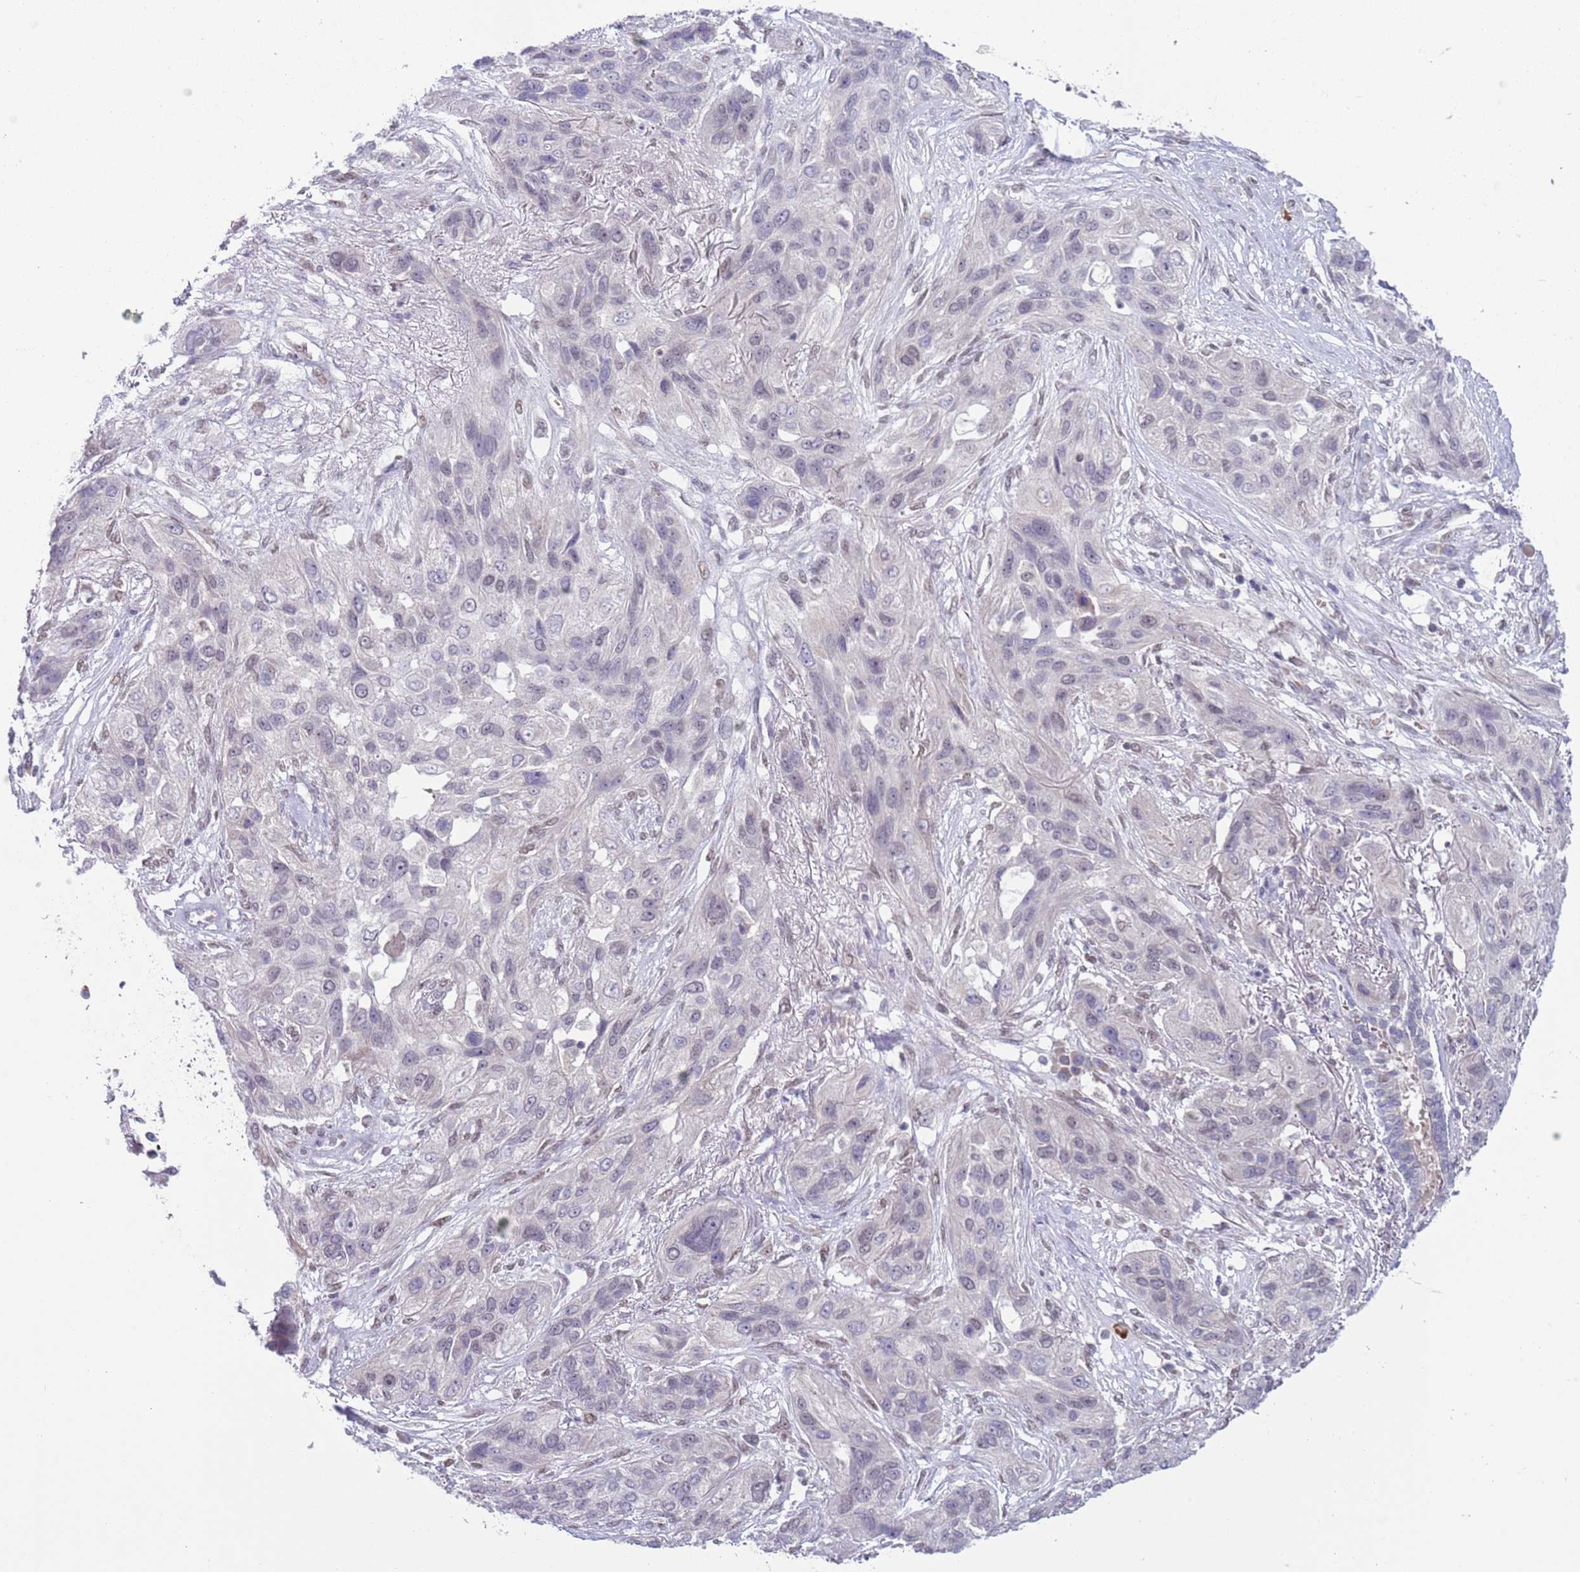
{"staining": {"intensity": "negative", "quantity": "none", "location": "none"}, "tissue": "lung cancer", "cell_type": "Tumor cells", "image_type": "cancer", "snomed": [{"axis": "morphology", "description": "Squamous cell carcinoma, NOS"}, {"axis": "topography", "description": "Lung"}], "caption": "A micrograph of lung cancer (squamous cell carcinoma) stained for a protein demonstrates no brown staining in tumor cells.", "gene": "TM2D1", "patient": {"sex": "female", "age": 70}}